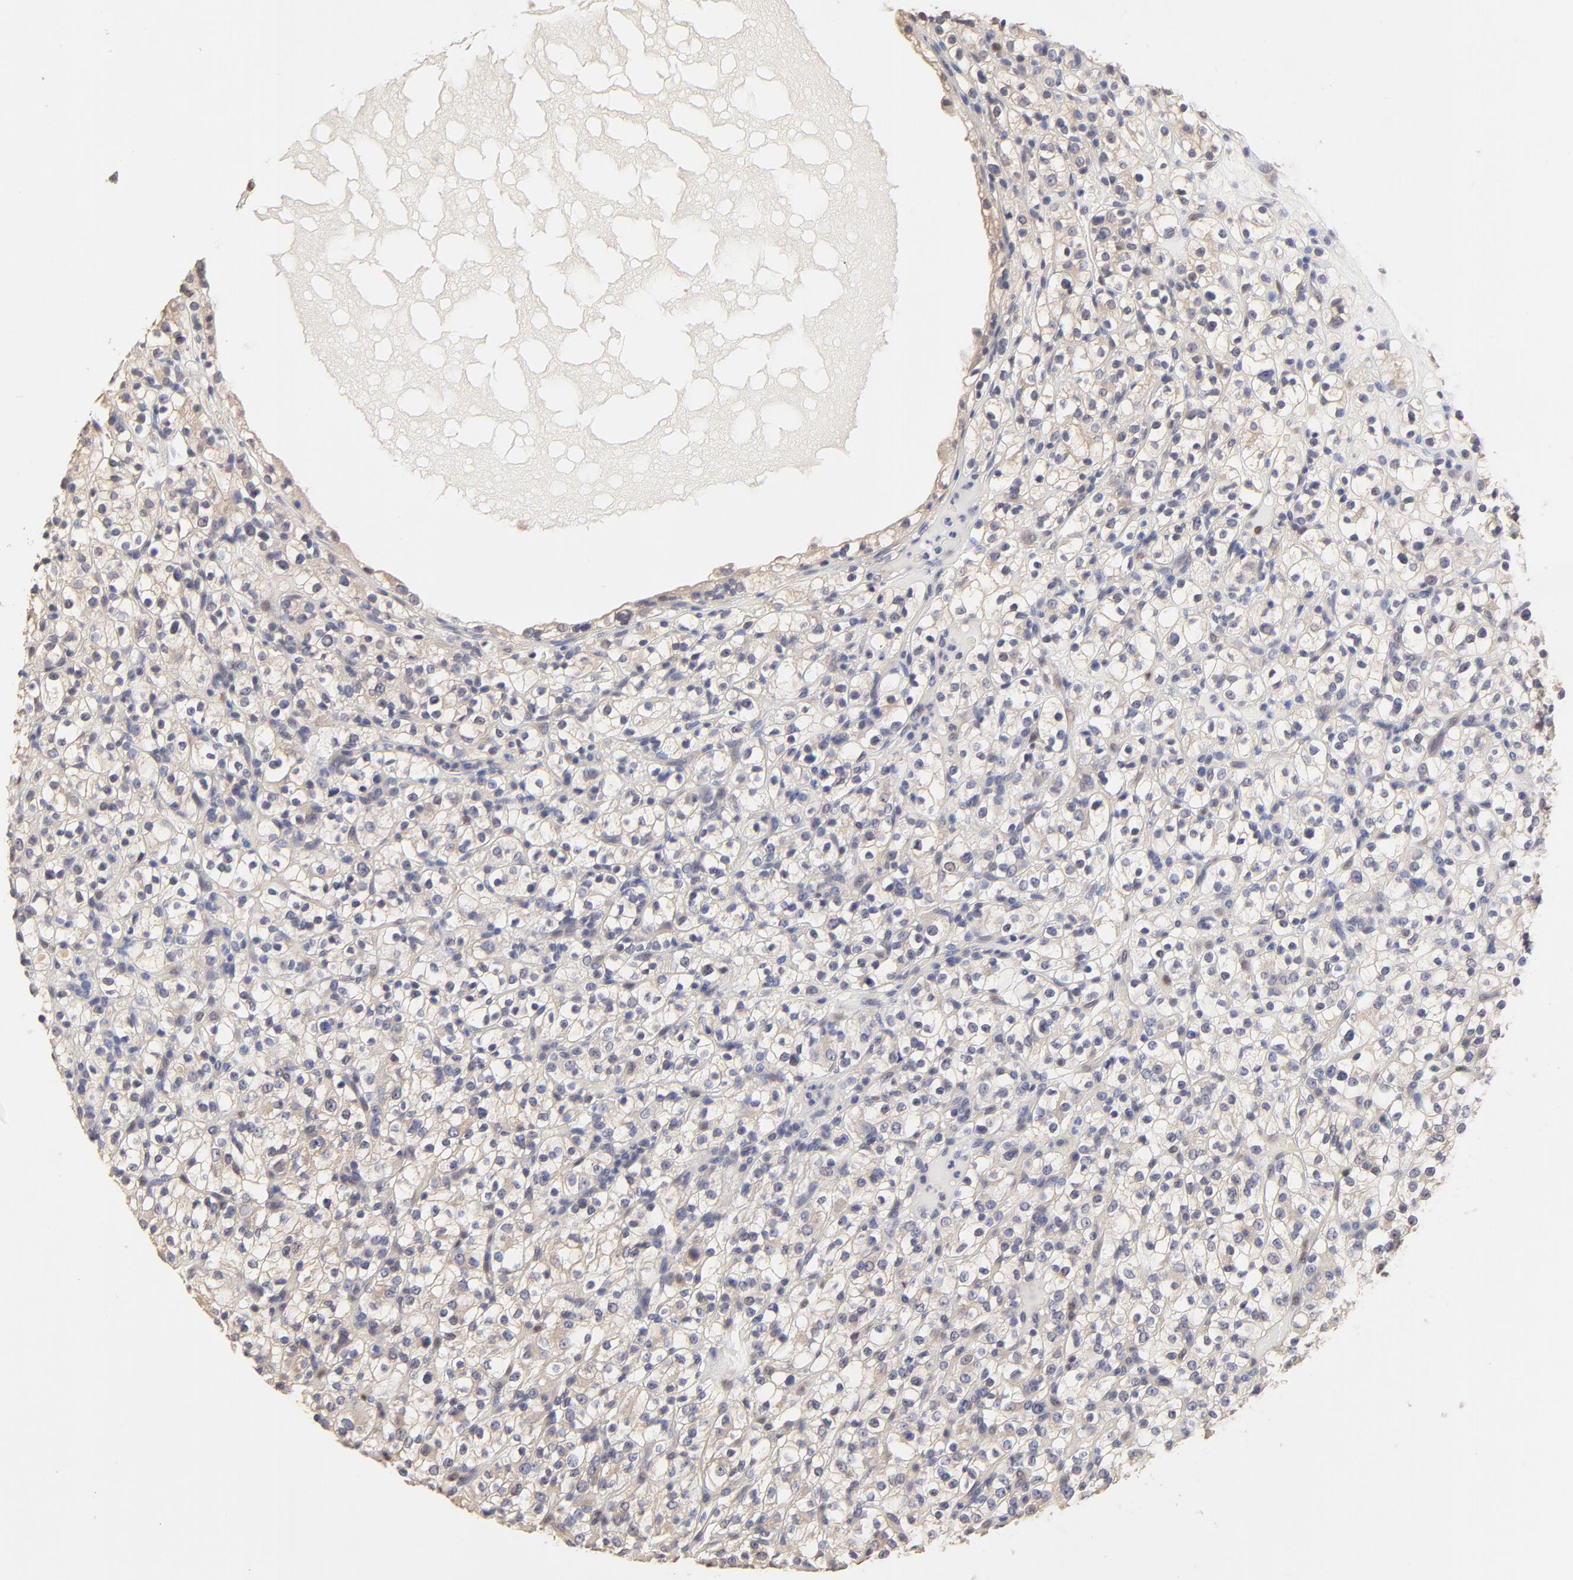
{"staining": {"intensity": "negative", "quantity": "none", "location": "none"}, "tissue": "renal cancer", "cell_type": "Tumor cells", "image_type": "cancer", "snomed": [{"axis": "morphology", "description": "Normal tissue, NOS"}, {"axis": "morphology", "description": "Adenocarcinoma, NOS"}, {"axis": "topography", "description": "Kidney"}], "caption": "DAB immunohistochemical staining of adenocarcinoma (renal) displays no significant positivity in tumor cells.", "gene": "CCT2", "patient": {"sex": "female", "age": 72}}